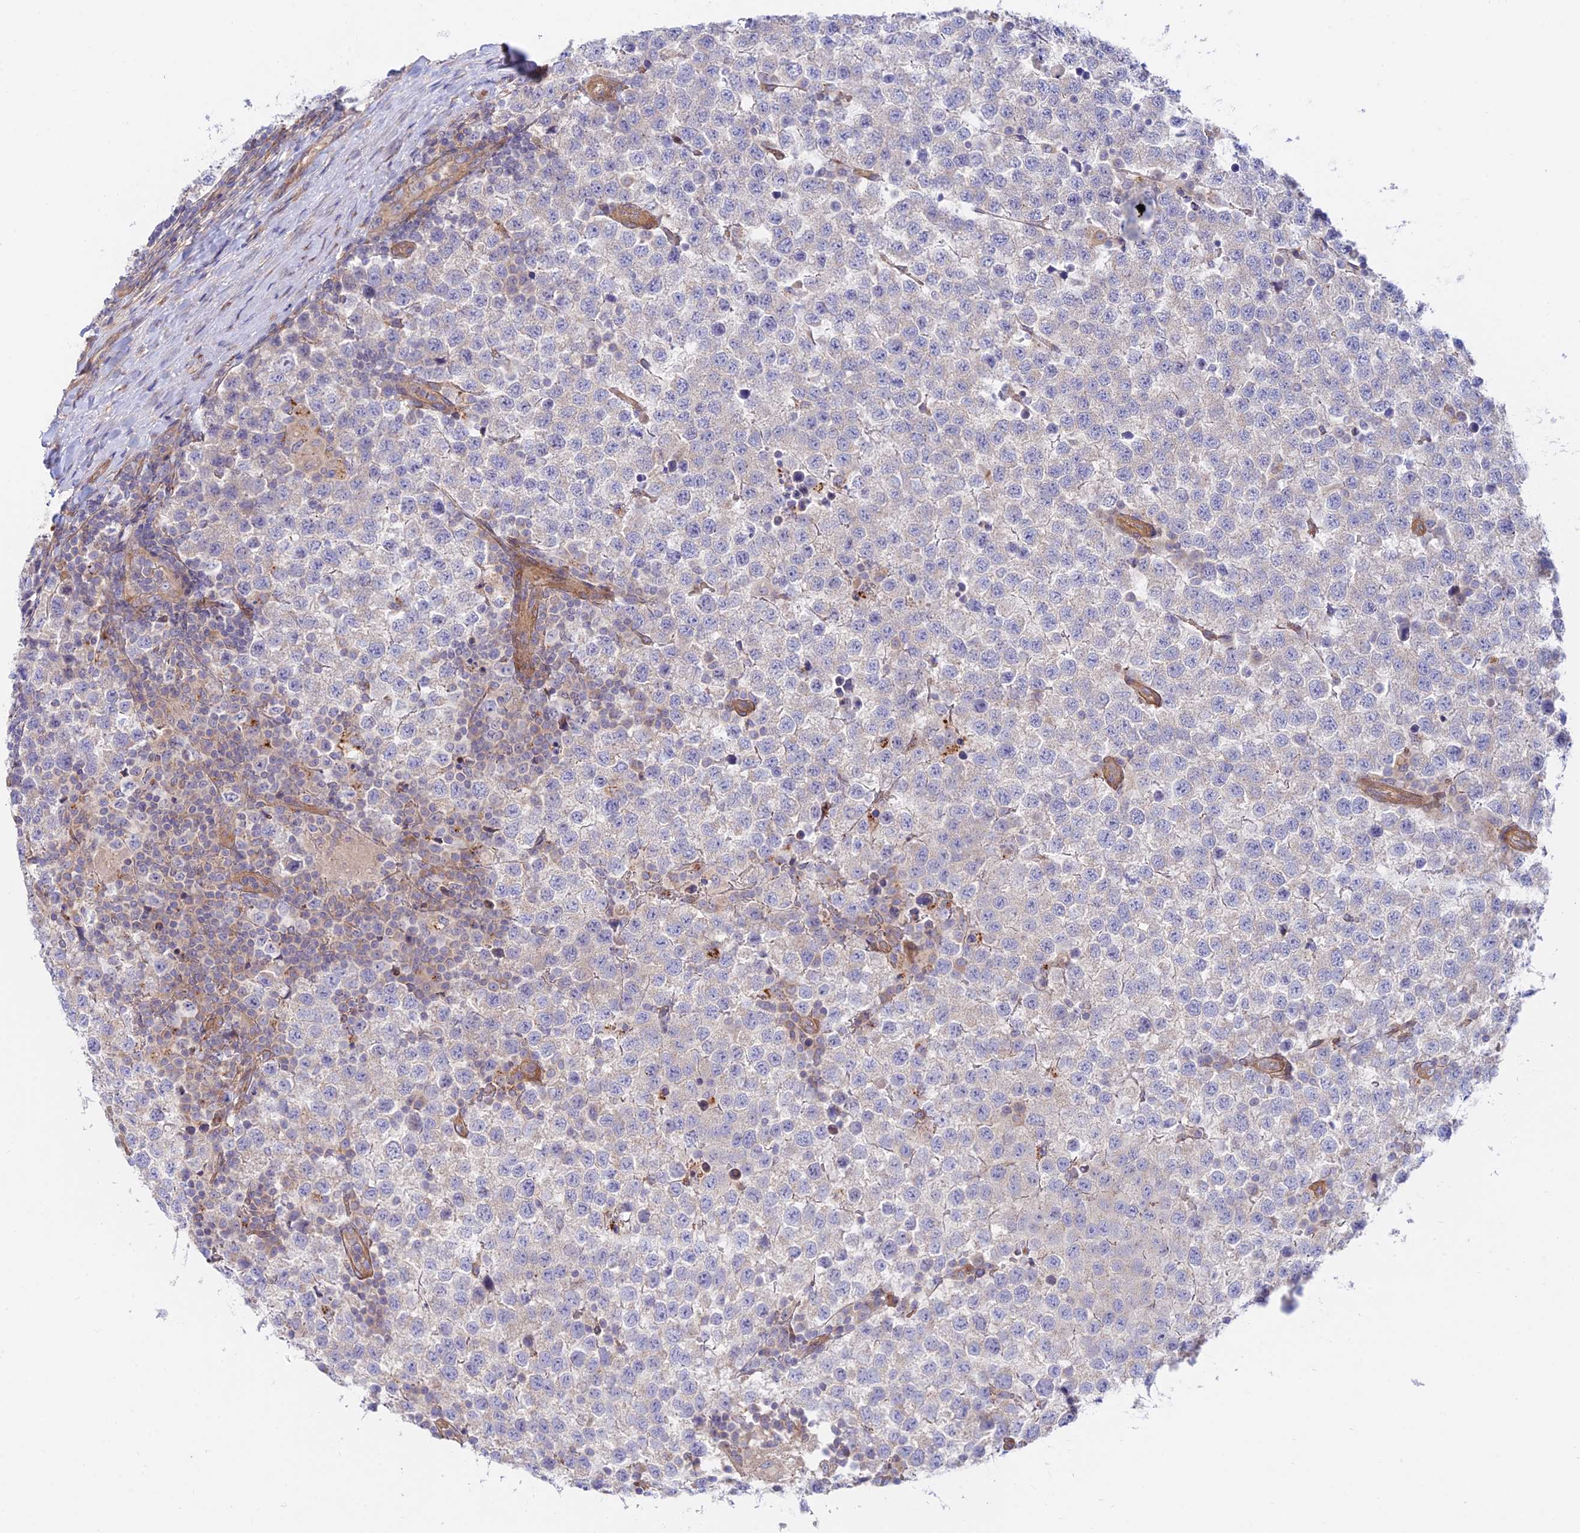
{"staining": {"intensity": "negative", "quantity": "none", "location": "none"}, "tissue": "testis cancer", "cell_type": "Tumor cells", "image_type": "cancer", "snomed": [{"axis": "morphology", "description": "Seminoma, NOS"}, {"axis": "topography", "description": "Testis"}], "caption": "Immunohistochemistry of testis seminoma displays no staining in tumor cells.", "gene": "KCNAB1", "patient": {"sex": "male", "age": 34}}